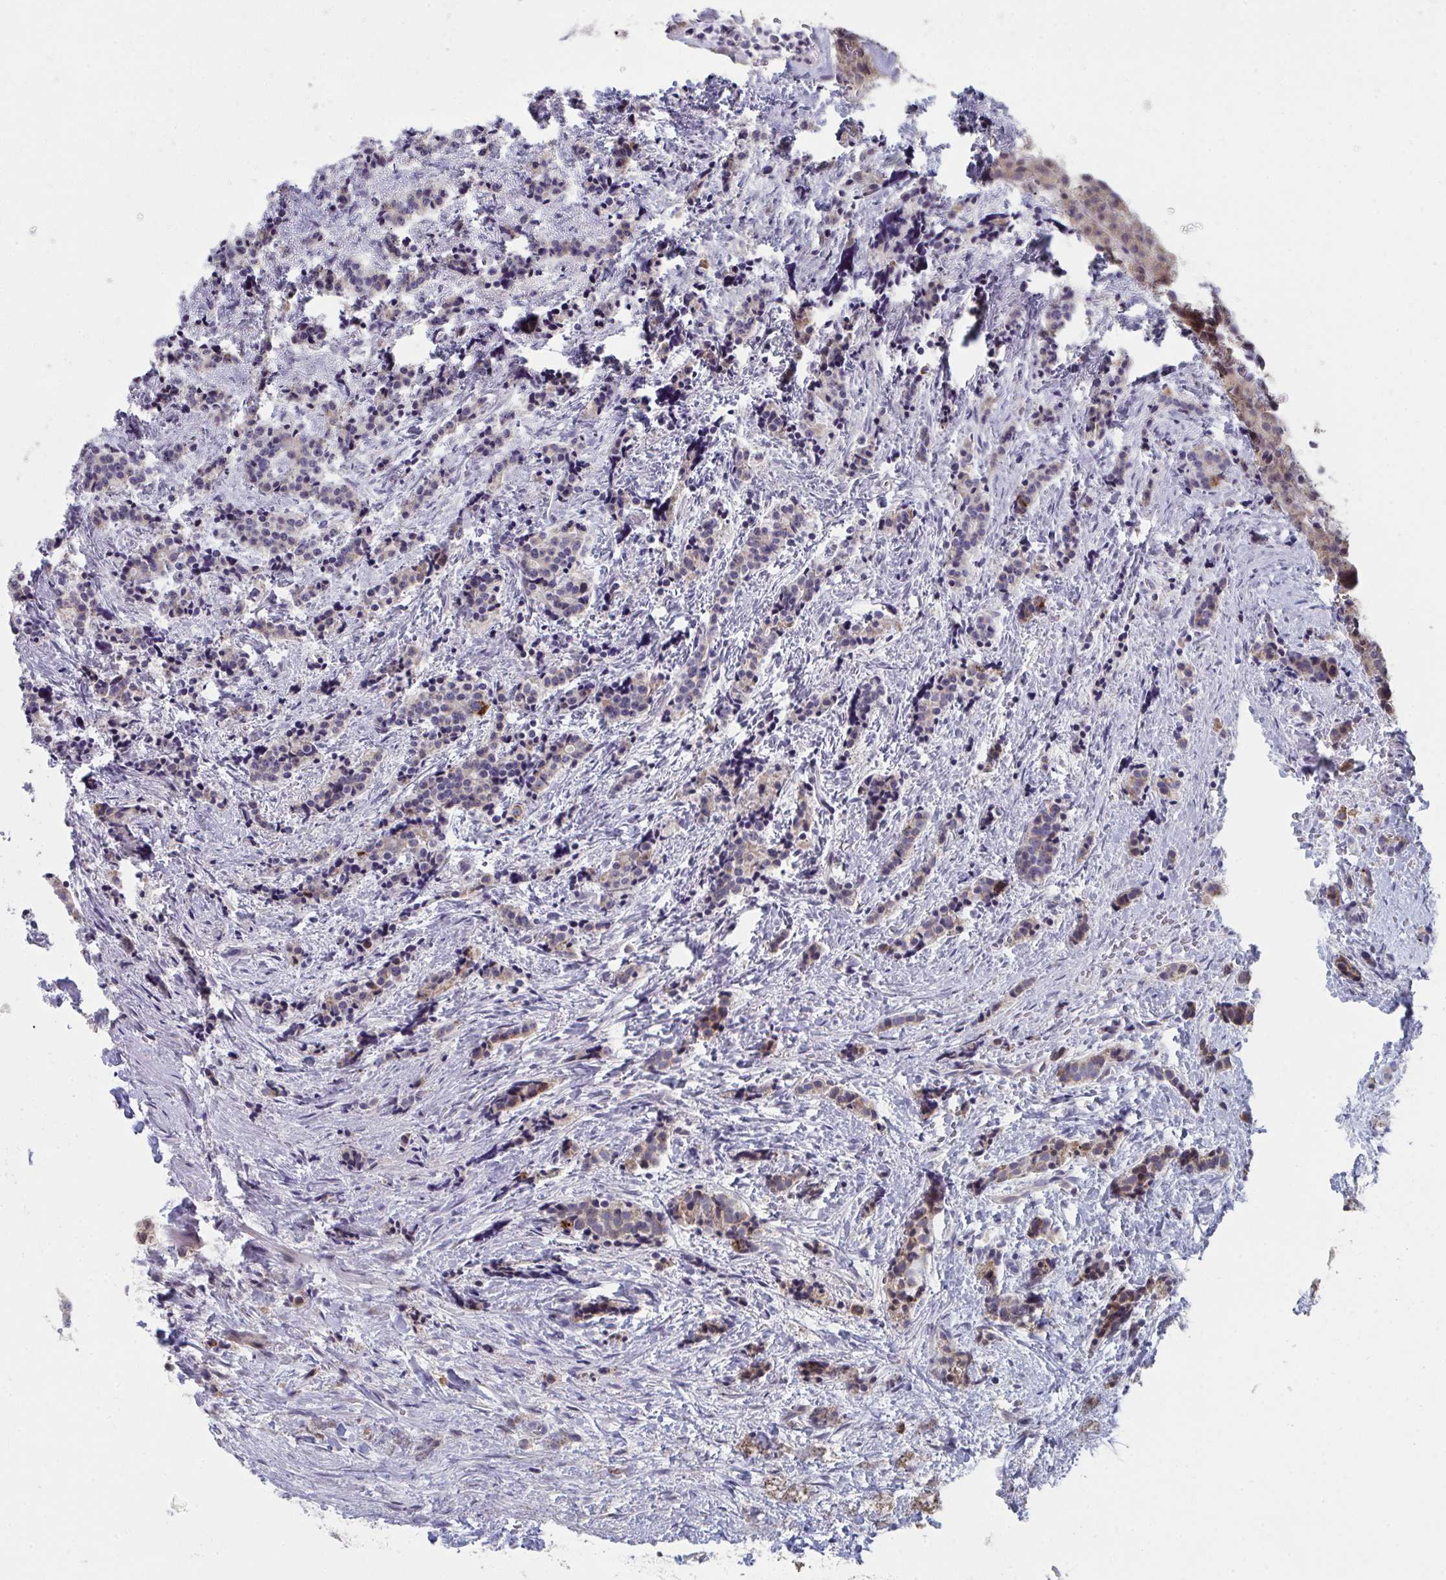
{"staining": {"intensity": "weak", "quantity": "<25%", "location": "cytoplasmic/membranous"}, "tissue": "carcinoid", "cell_type": "Tumor cells", "image_type": "cancer", "snomed": [{"axis": "morphology", "description": "Carcinoid, malignant, NOS"}, {"axis": "topography", "description": "Small intestine"}], "caption": "Image shows no significant protein staining in tumor cells of carcinoid (malignant).", "gene": "VWDE", "patient": {"sex": "female", "age": 73}}